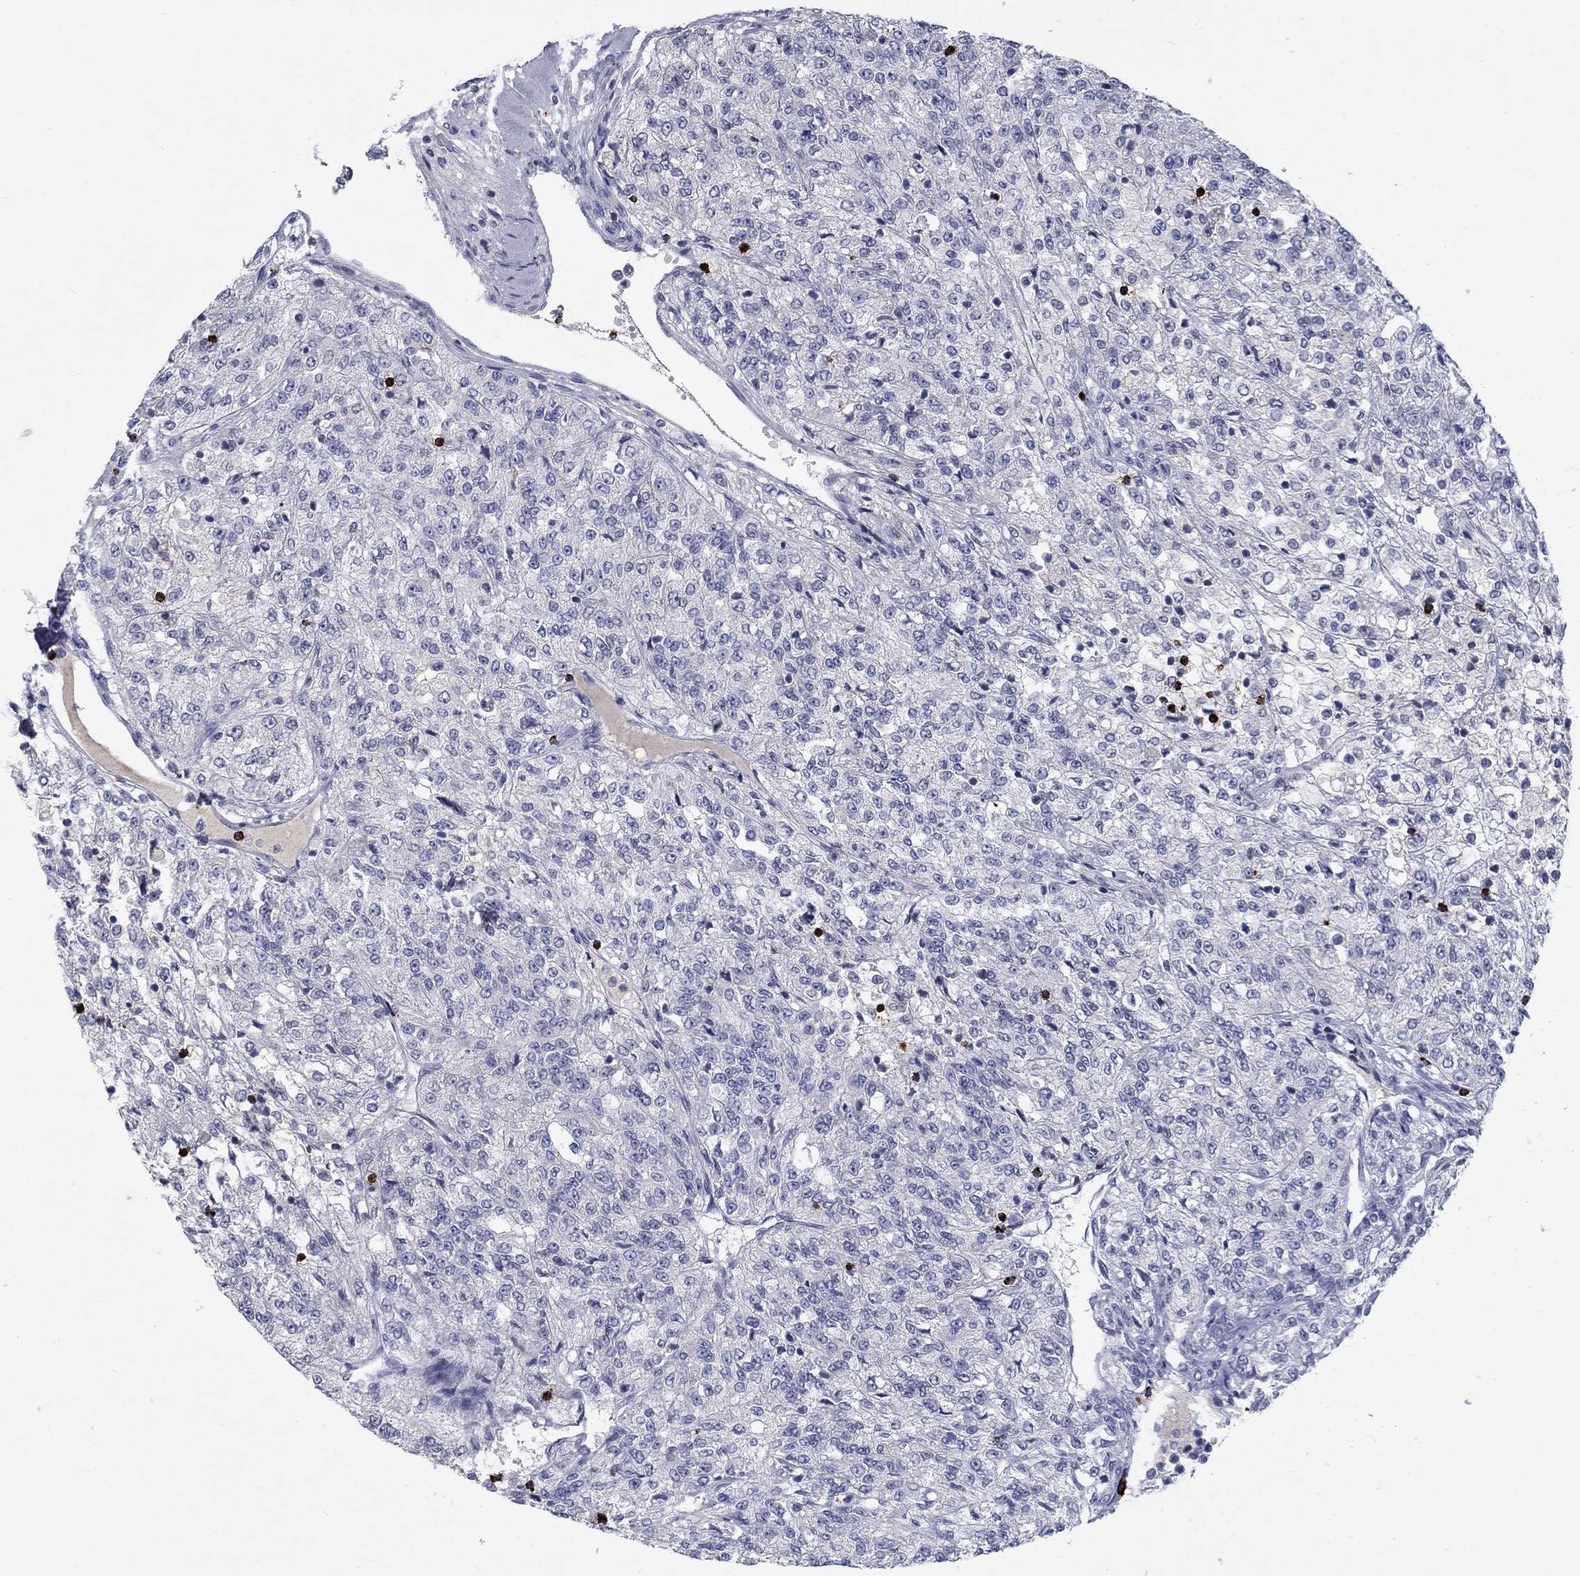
{"staining": {"intensity": "negative", "quantity": "none", "location": "none"}, "tissue": "renal cancer", "cell_type": "Tumor cells", "image_type": "cancer", "snomed": [{"axis": "morphology", "description": "Adenocarcinoma, NOS"}, {"axis": "topography", "description": "Kidney"}], "caption": "An immunohistochemistry (IHC) histopathology image of adenocarcinoma (renal) is shown. There is no staining in tumor cells of adenocarcinoma (renal).", "gene": "GZMA", "patient": {"sex": "female", "age": 63}}